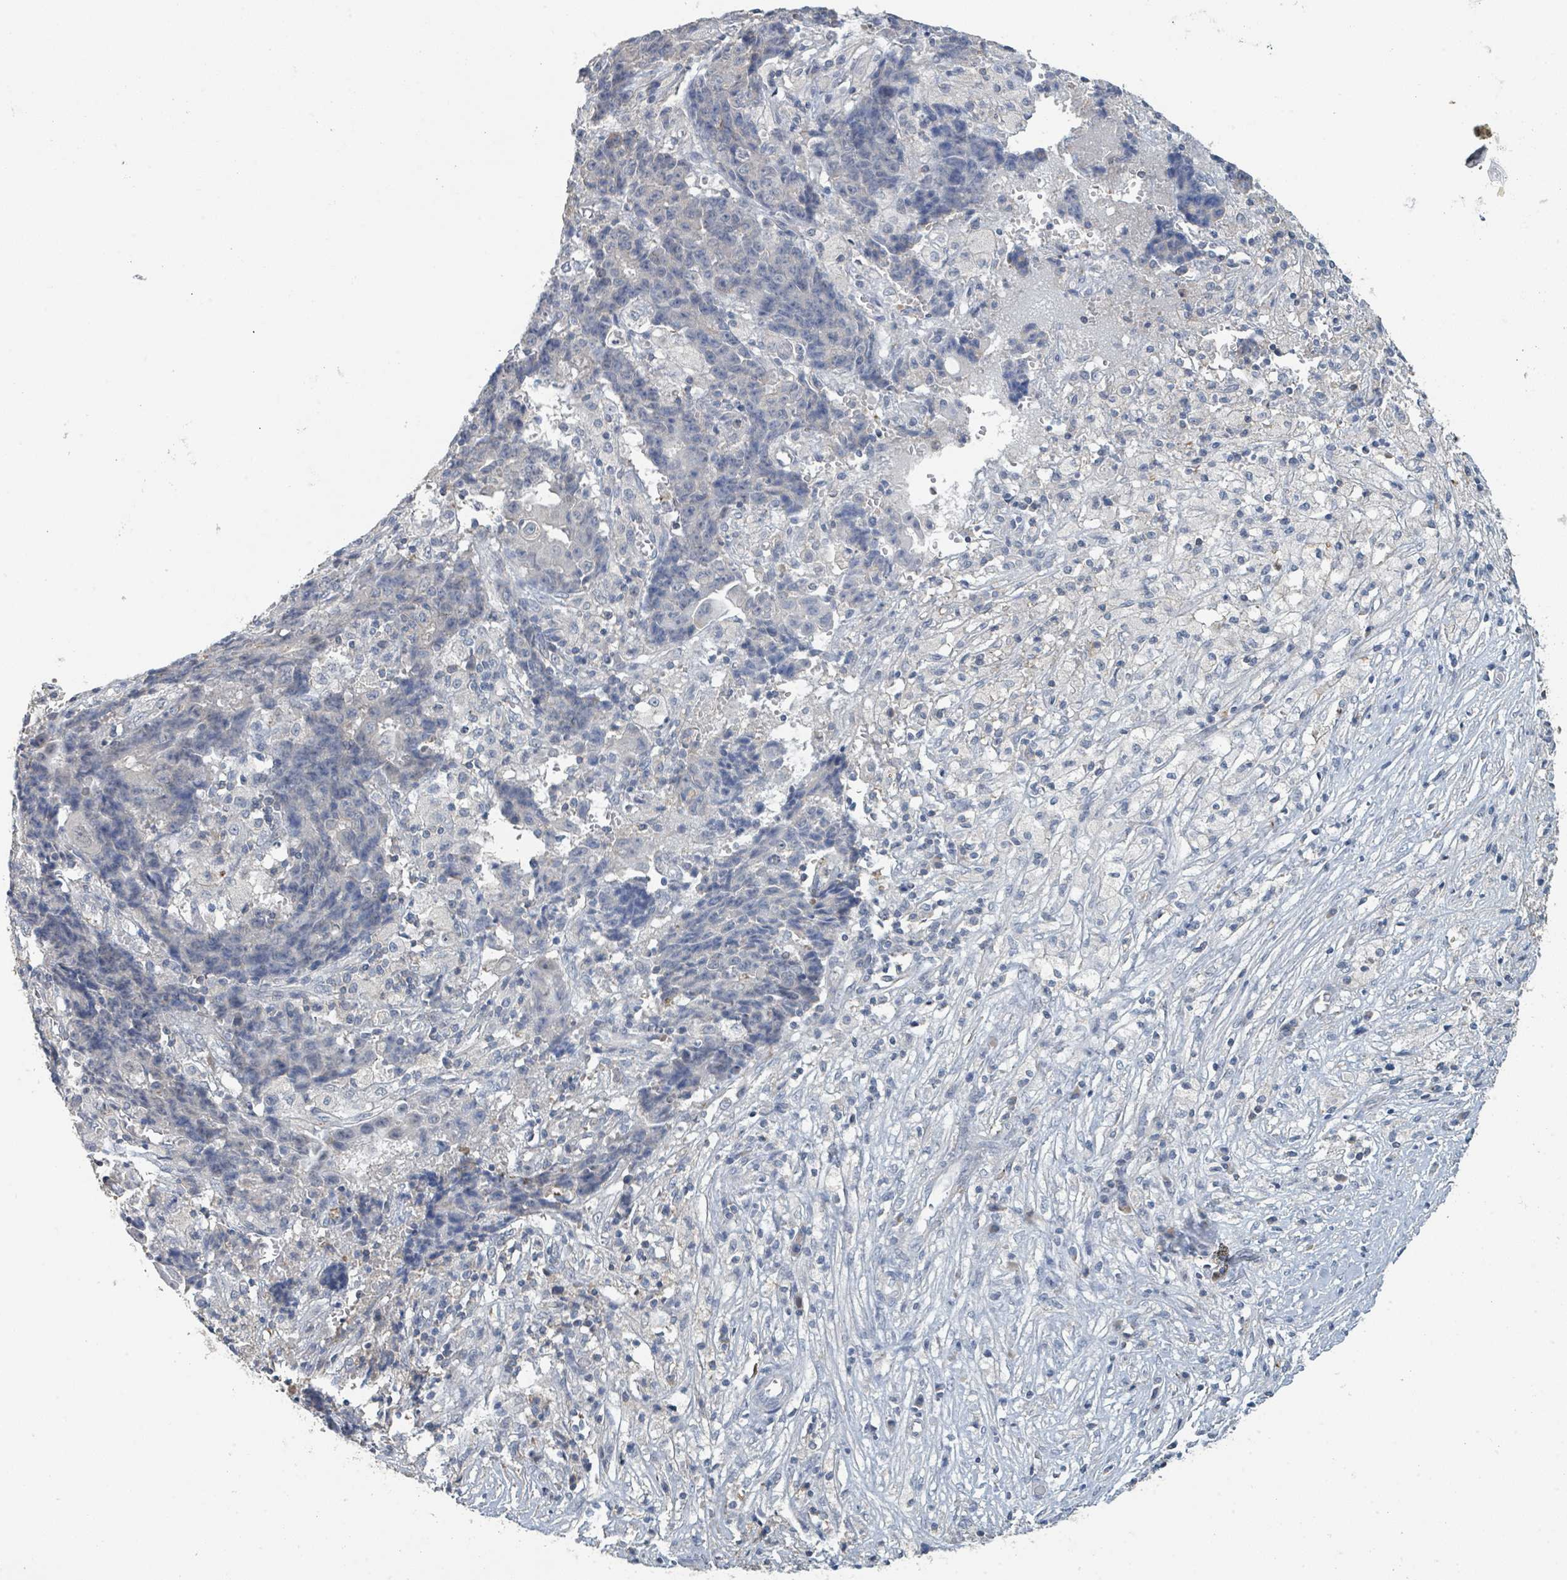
{"staining": {"intensity": "negative", "quantity": "none", "location": "none"}, "tissue": "ovarian cancer", "cell_type": "Tumor cells", "image_type": "cancer", "snomed": [{"axis": "morphology", "description": "Carcinoma, endometroid"}, {"axis": "topography", "description": "Ovary"}], "caption": "Protein analysis of ovarian endometroid carcinoma displays no significant expression in tumor cells.", "gene": "LRRC42", "patient": {"sex": "female", "age": 42}}